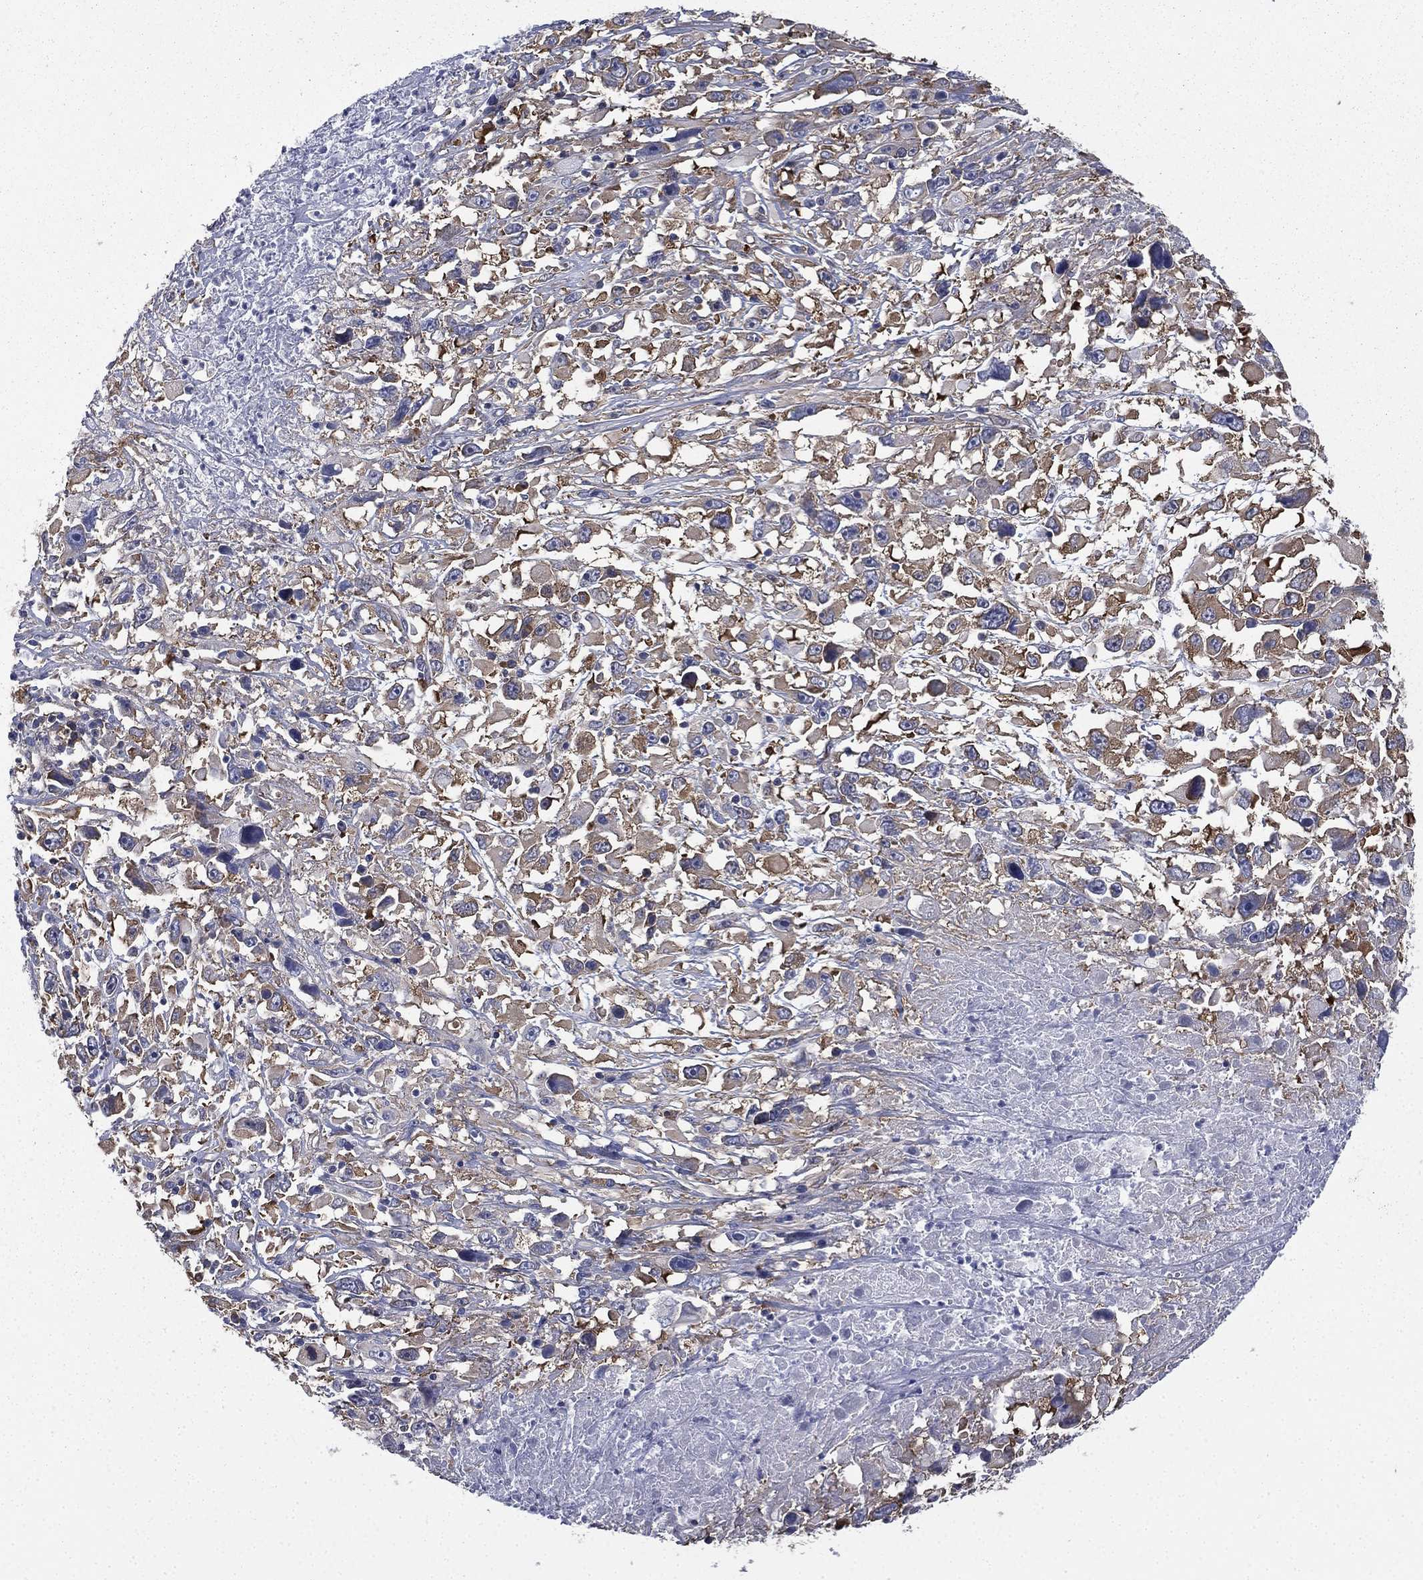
{"staining": {"intensity": "moderate", "quantity": "25%-75%", "location": "cytoplasmic/membranous"}, "tissue": "melanoma", "cell_type": "Tumor cells", "image_type": "cancer", "snomed": [{"axis": "morphology", "description": "Malignant melanoma, Metastatic site"}, {"axis": "topography", "description": "Soft tissue"}], "caption": "A micrograph of malignant melanoma (metastatic site) stained for a protein displays moderate cytoplasmic/membranous brown staining in tumor cells.", "gene": "FARSA", "patient": {"sex": "male", "age": 50}}